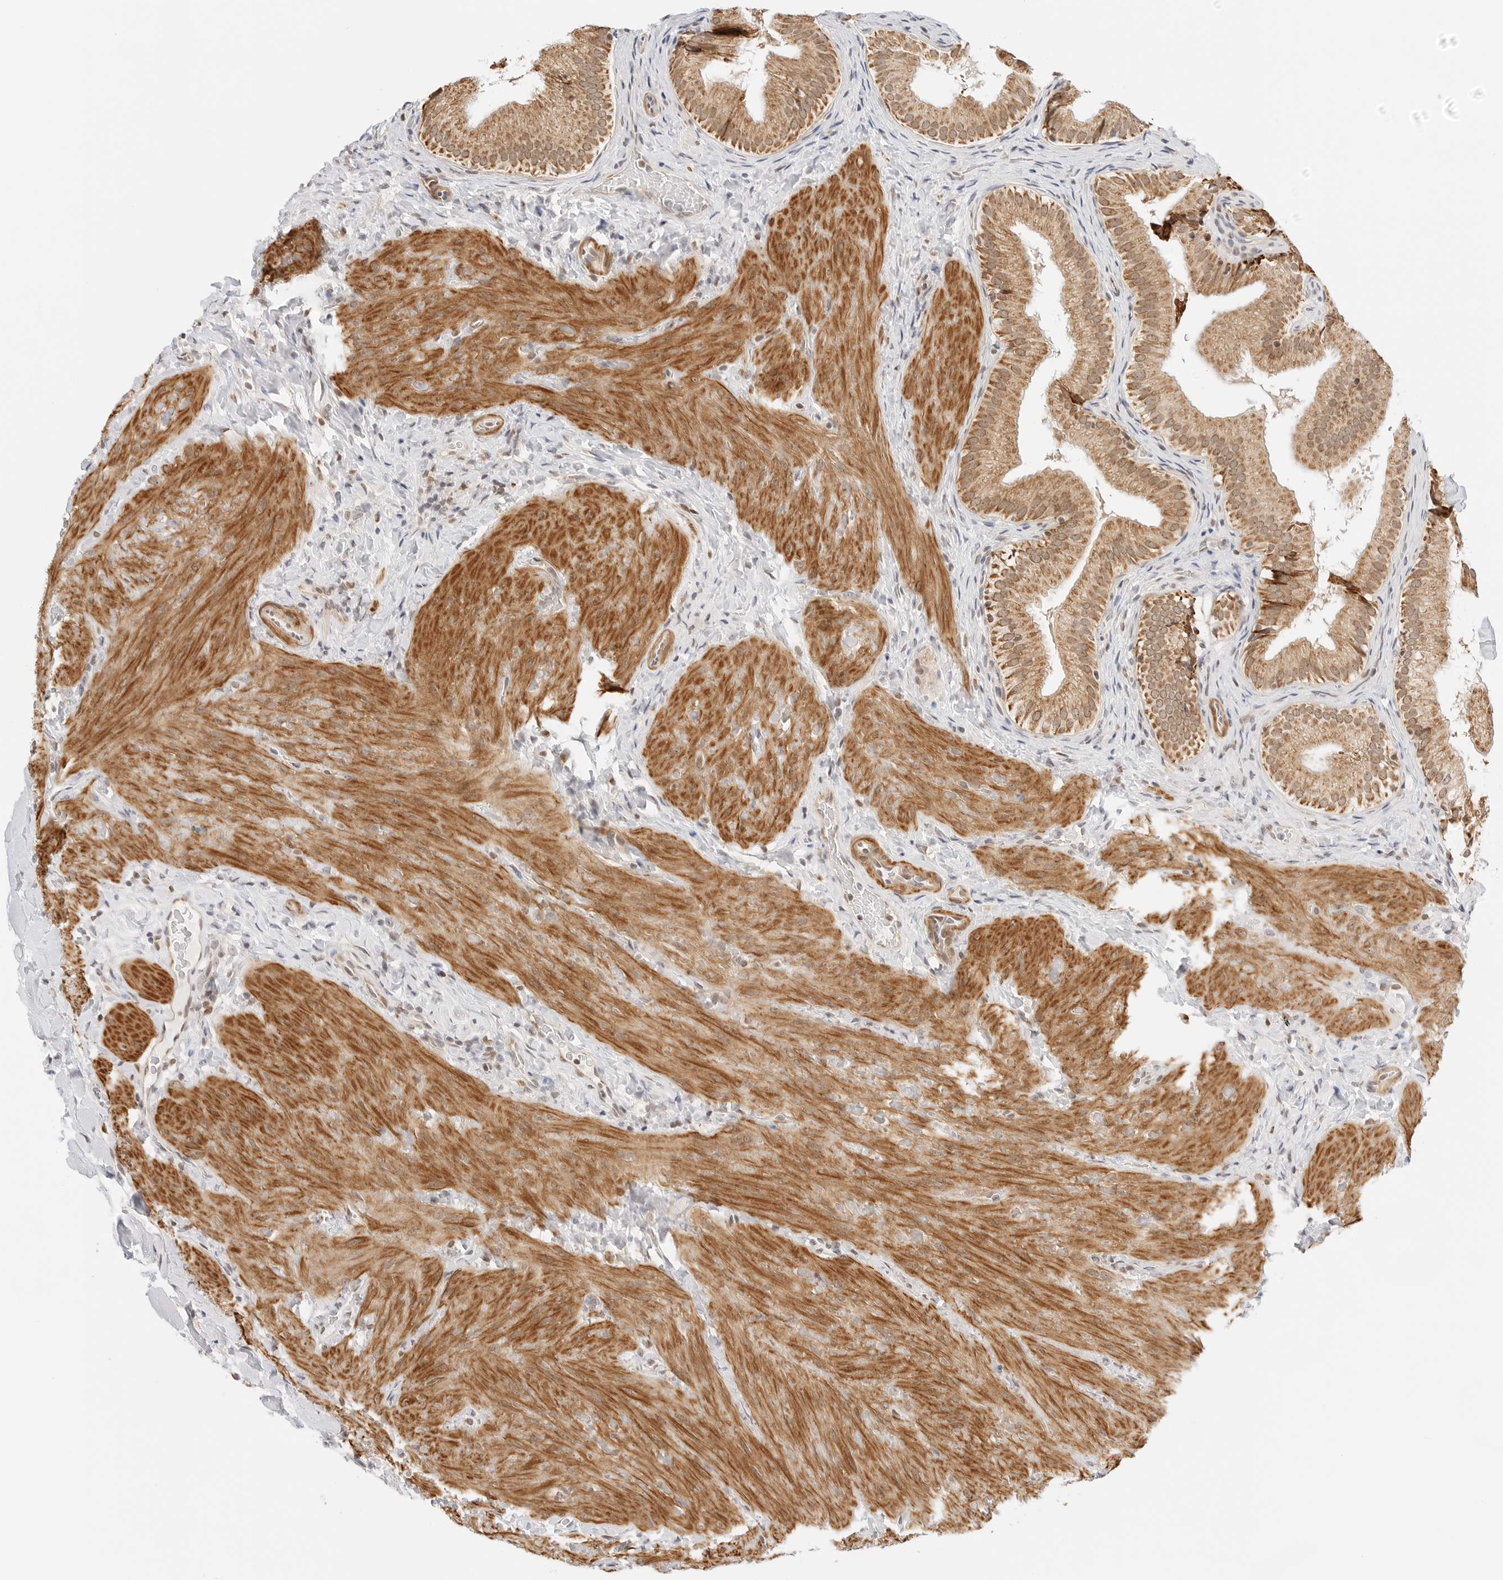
{"staining": {"intensity": "moderate", "quantity": ">75%", "location": "cytoplasmic/membranous"}, "tissue": "gallbladder", "cell_type": "Glandular cells", "image_type": "normal", "snomed": [{"axis": "morphology", "description": "Normal tissue, NOS"}, {"axis": "topography", "description": "Gallbladder"}], "caption": "Unremarkable gallbladder exhibits moderate cytoplasmic/membranous staining in about >75% of glandular cells, visualized by immunohistochemistry. The staining was performed using DAB (3,3'-diaminobenzidine), with brown indicating positive protein expression. Nuclei are stained blue with hematoxylin.", "gene": "GORAB", "patient": {"sex": "female", "age": 30}}